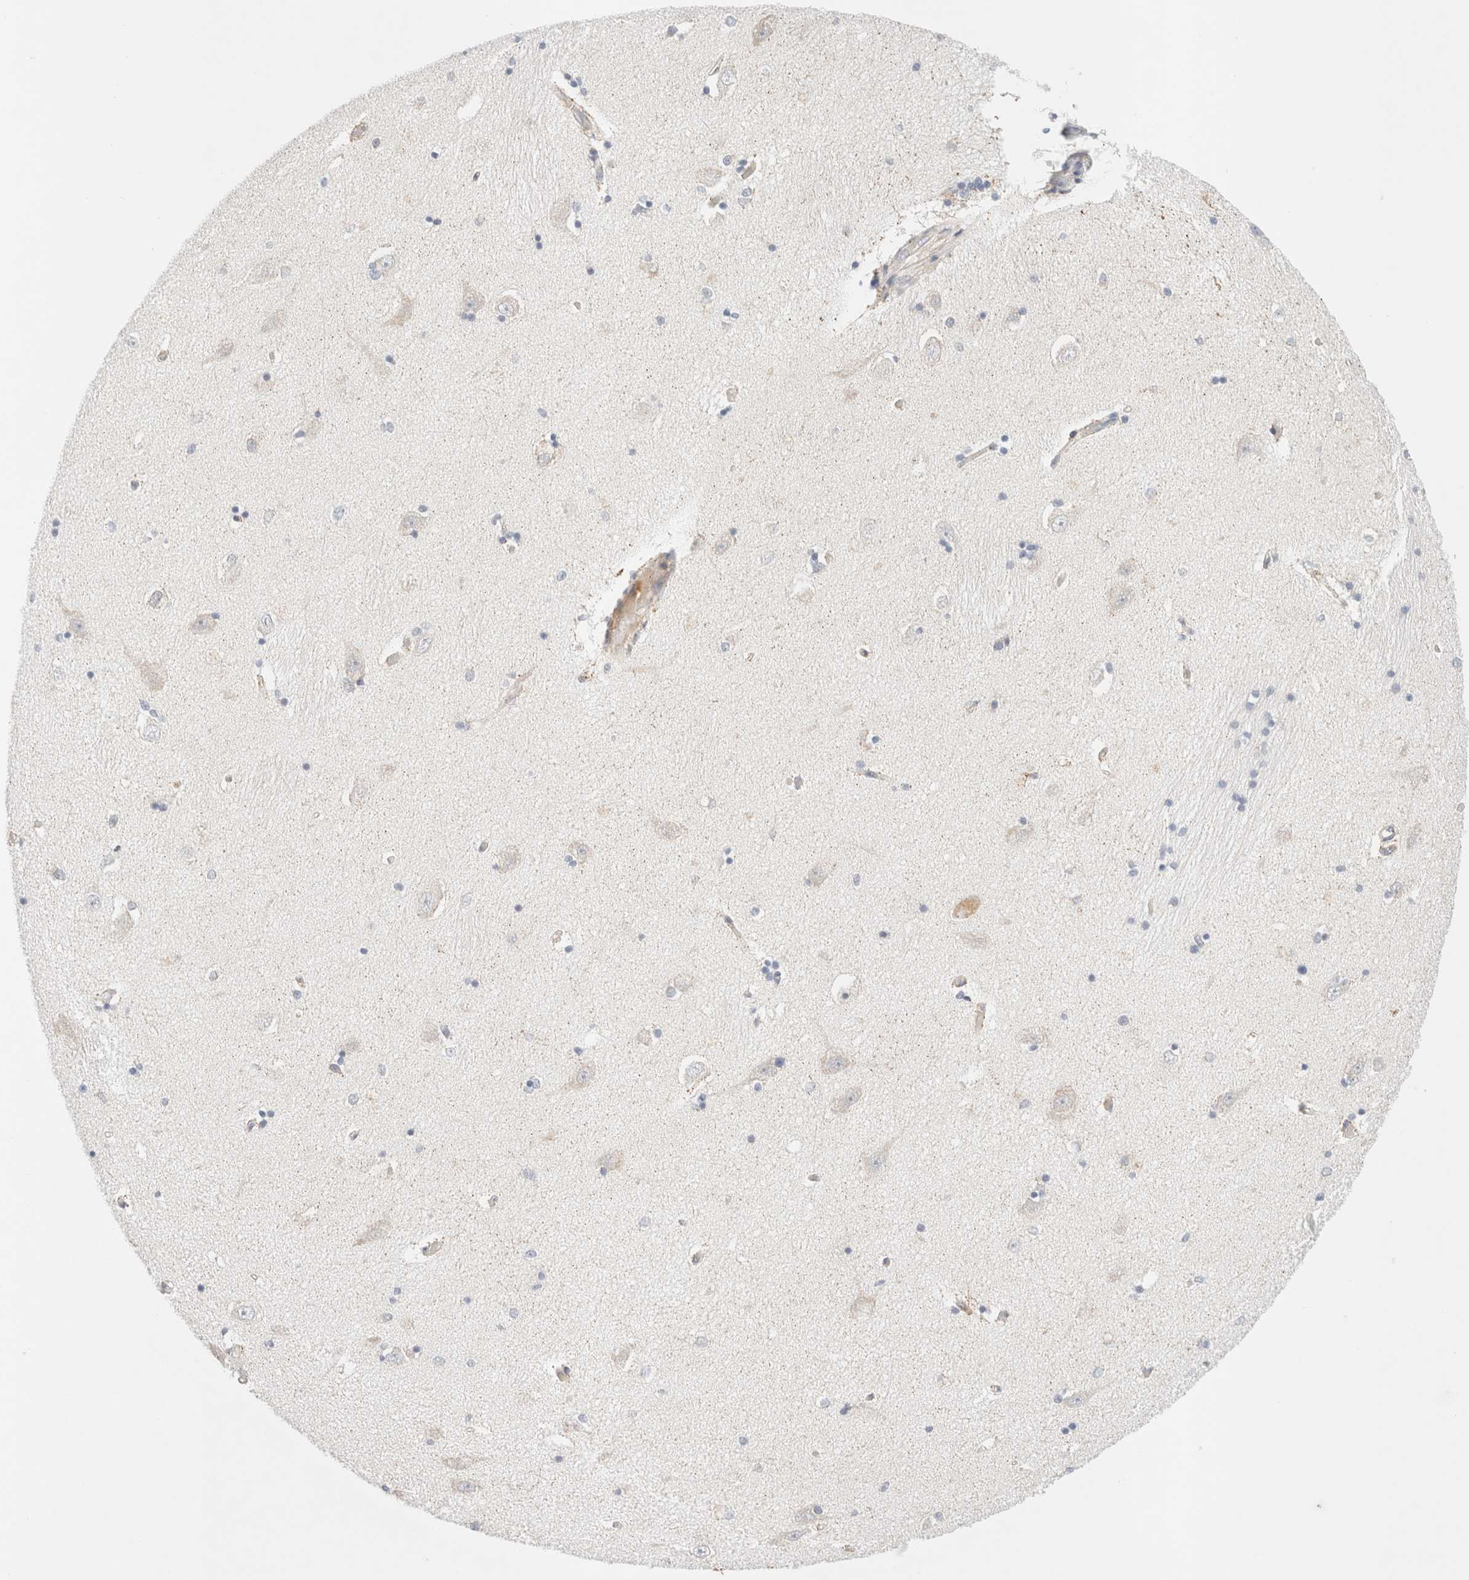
{"staining": {"intensity": "negative", "quantity": "none", "location": "none"}, "tissue": "hippocampus", "cell_type": "Glial cells", "image_type": "normal", "snomed": [{"axis": "morphology", "description": "Normal tissue, NOS"}, {"axis": "topography", "description": "Hippocampus"}], "caption": "This is a image of immunohistochemistry staining of unremarkable hippocampus, which shows no positivity in glial cells. (DAB immunohistochemistry (IHC), high magnification).", "gene": "SLC25A48", "patient": {"sex": "male", "age": 45}}